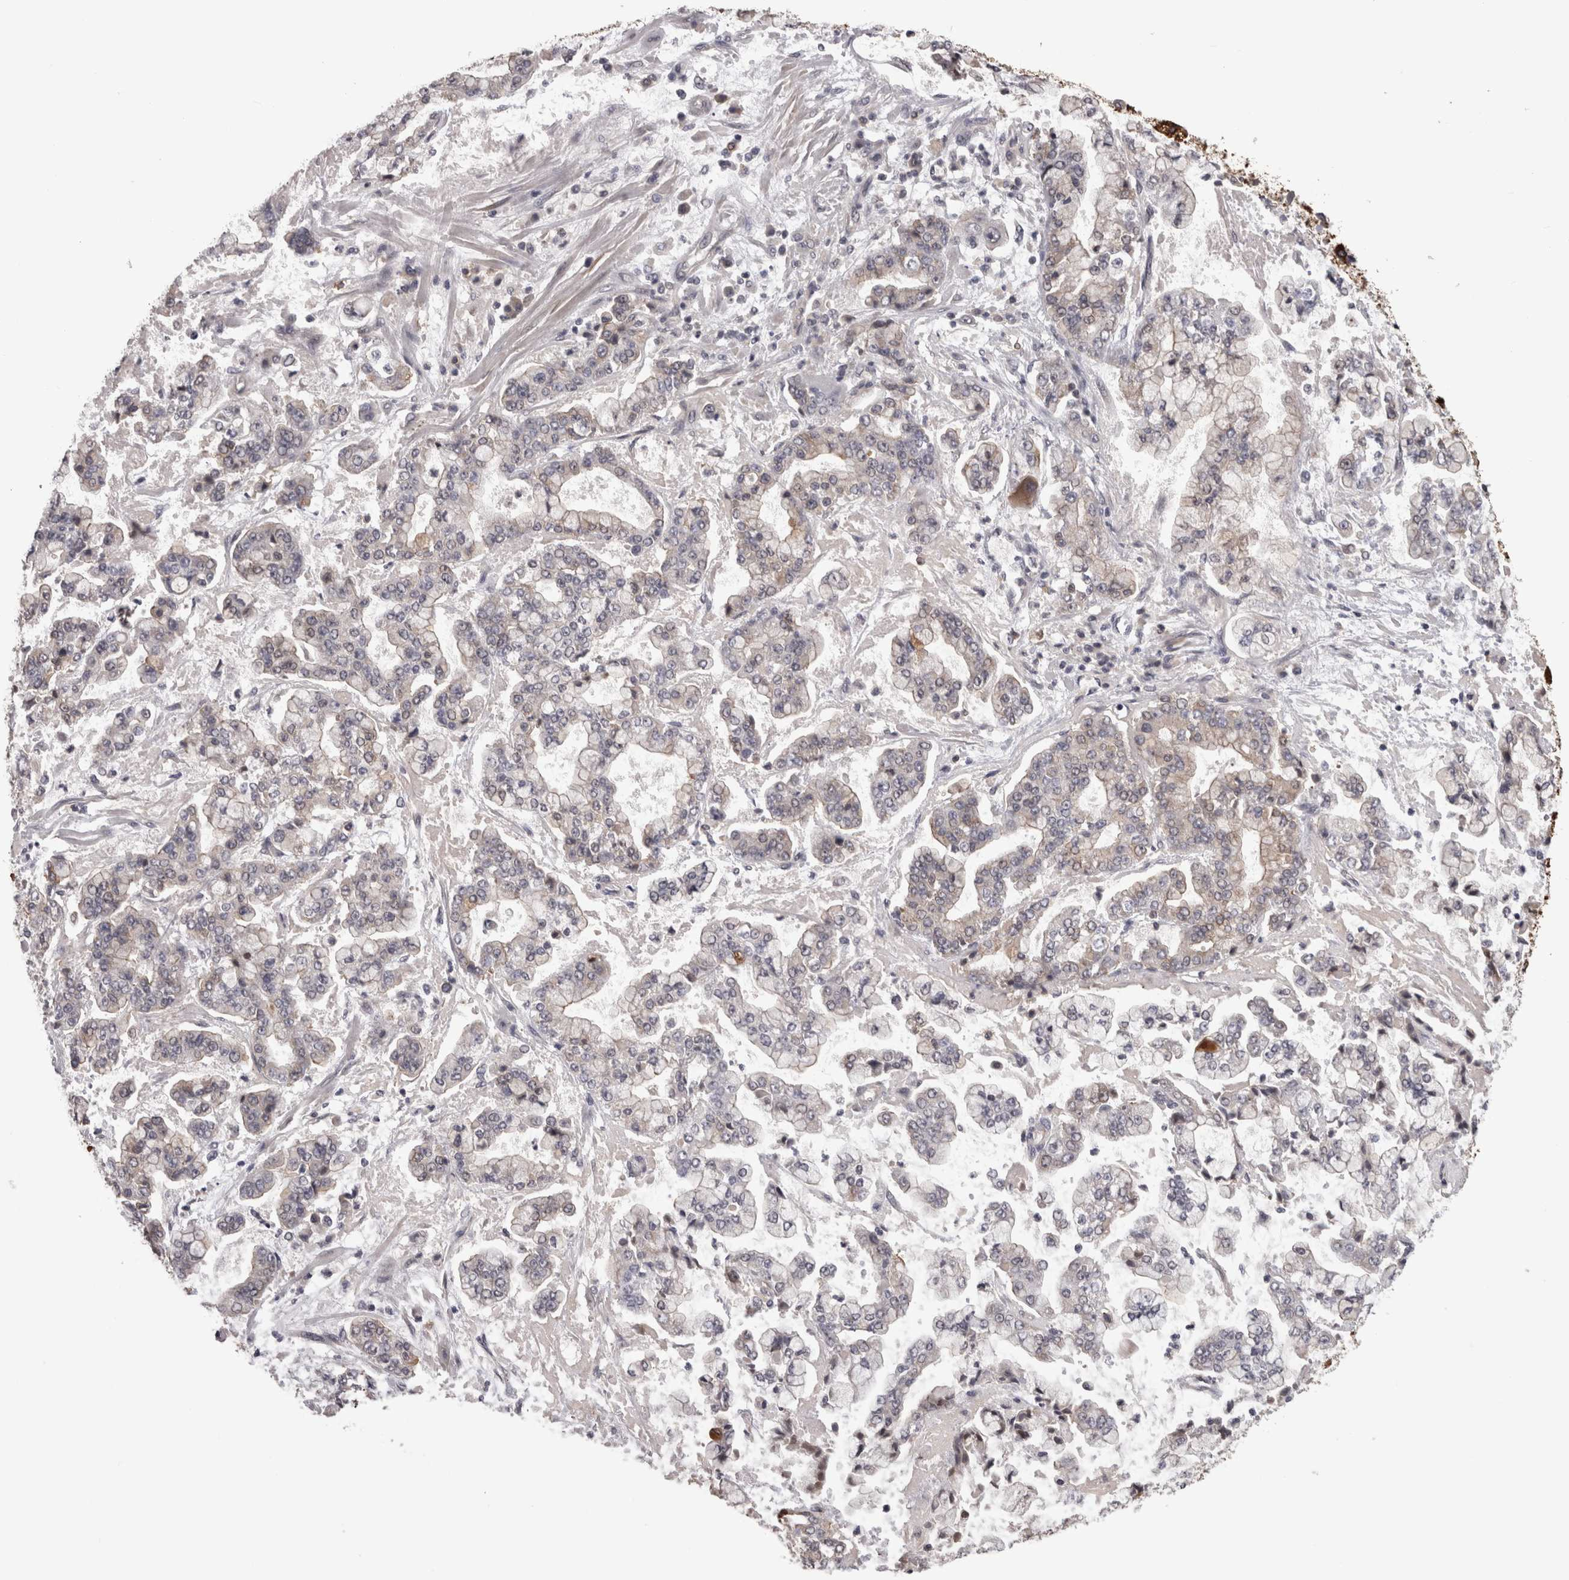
{"staining": {"intensity": "weak", "quantity": "<25%", "location": "cytoplasmic/membranous"}, "tissue": "stomach cancer", "cell_type": "Tumor cells", "image_type": "cancer", "snomed": [{"axis": "morphology", "description": "Adenocarcinoma, NOS"}, {"axis": "topography", "description": "Stomach"}], "caption": "High magnification brightfield microscopy of adenocarcinoma (stomach) stained with DAB (brown) and counterstained with hematoxylin (blue): tumor cells show no significant expression.", "gene": "PON3", "patient": {"sex": "male", "age": 76}}